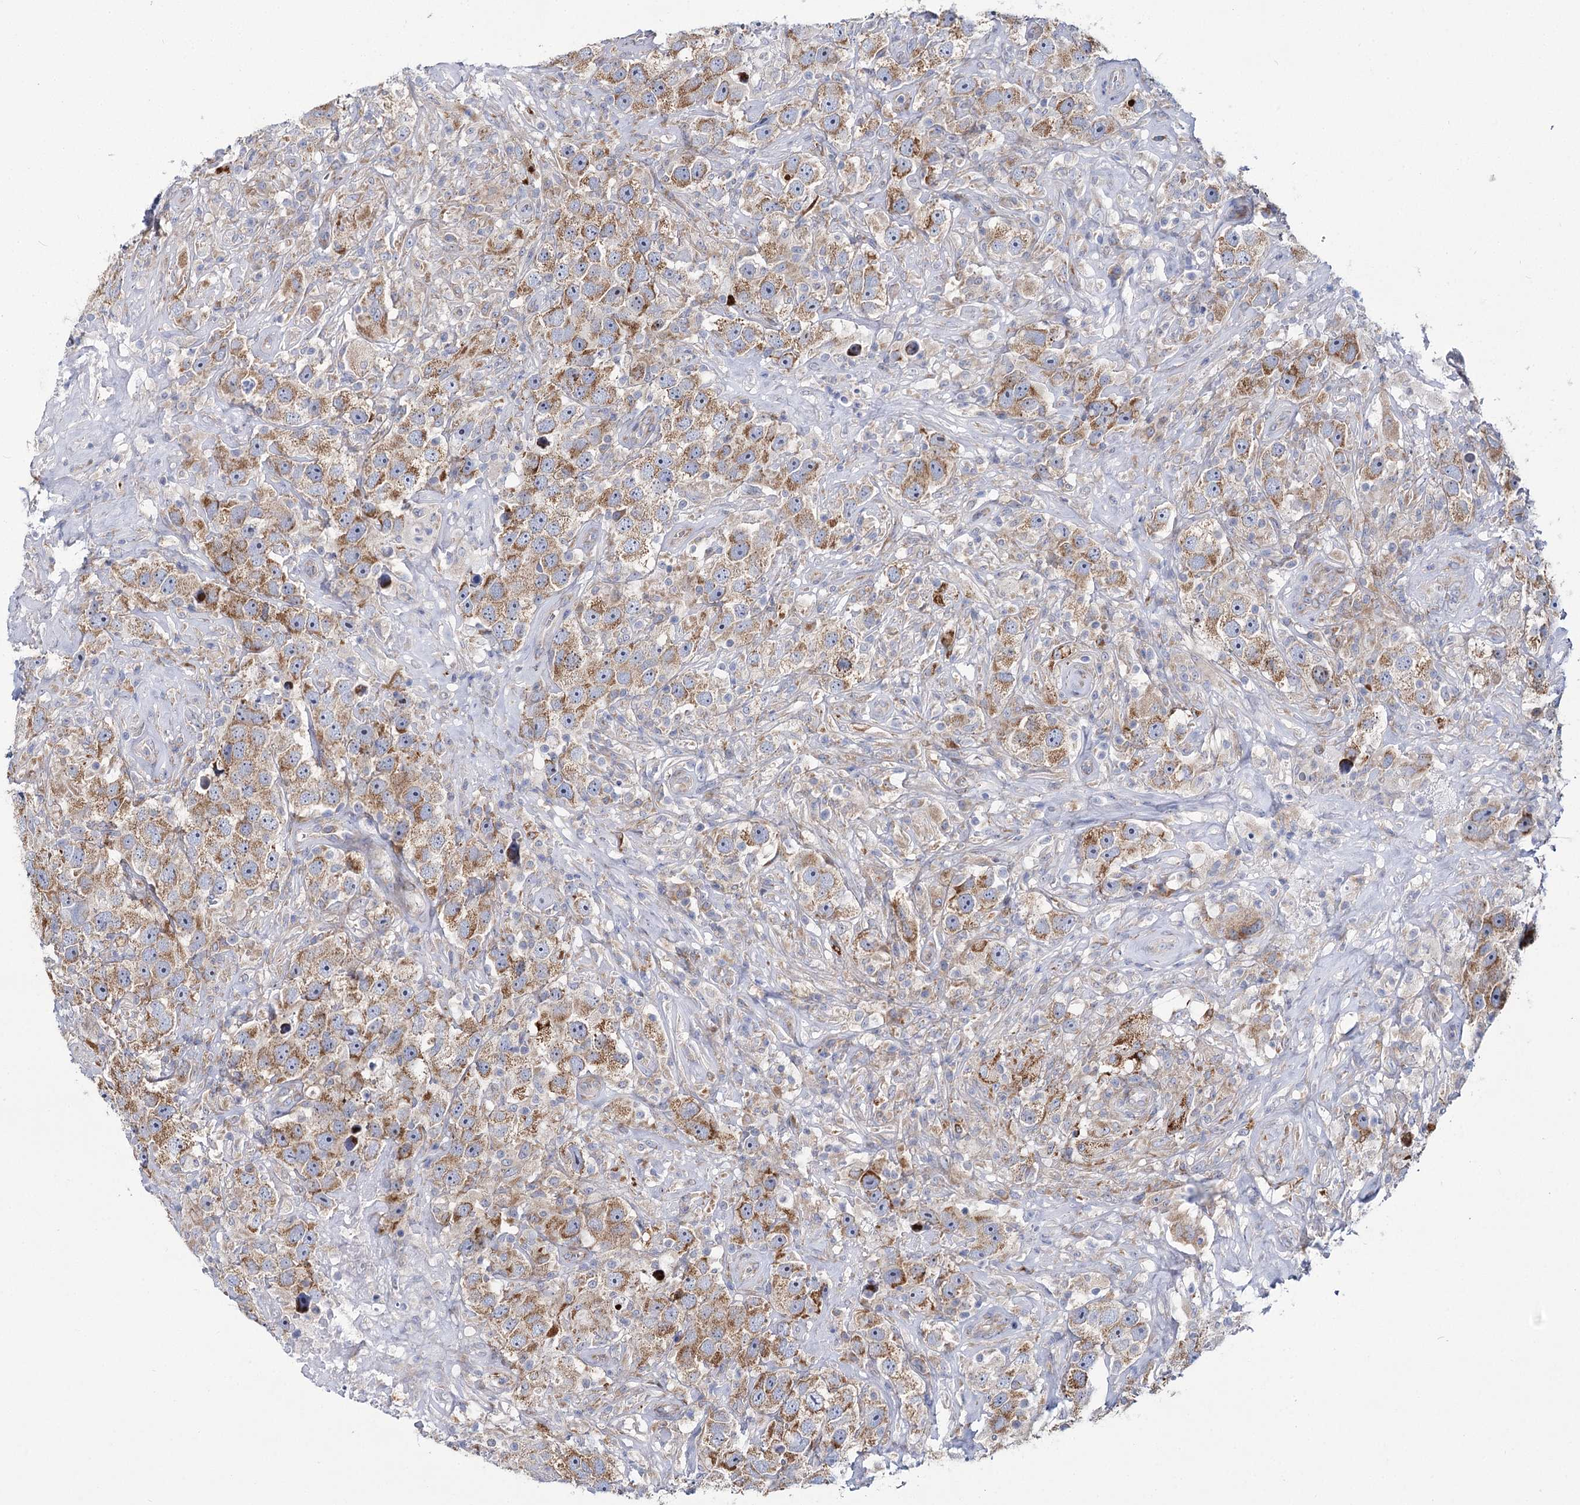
{"staining": {"intensity": "moderate", "quantity": ">75%", "location": "cytoplasmic/membranous"}, "tissue": "testis cancer", "cell_type": "Tumor cells", "image_type": "cancer", "snomed": [{"axis": "morphology", "description": "Seminoma, NOS"}, {"axis": "topography", "description": "Testis"}], "caption": "IHC of human seminoma (testis) exhibits medium levels of moderate cytoplasmic/membranous staining in approximately >75% of tumor cells.", "gene": "THUMPD3", "patient": {"sex": "male", "age": 49}}